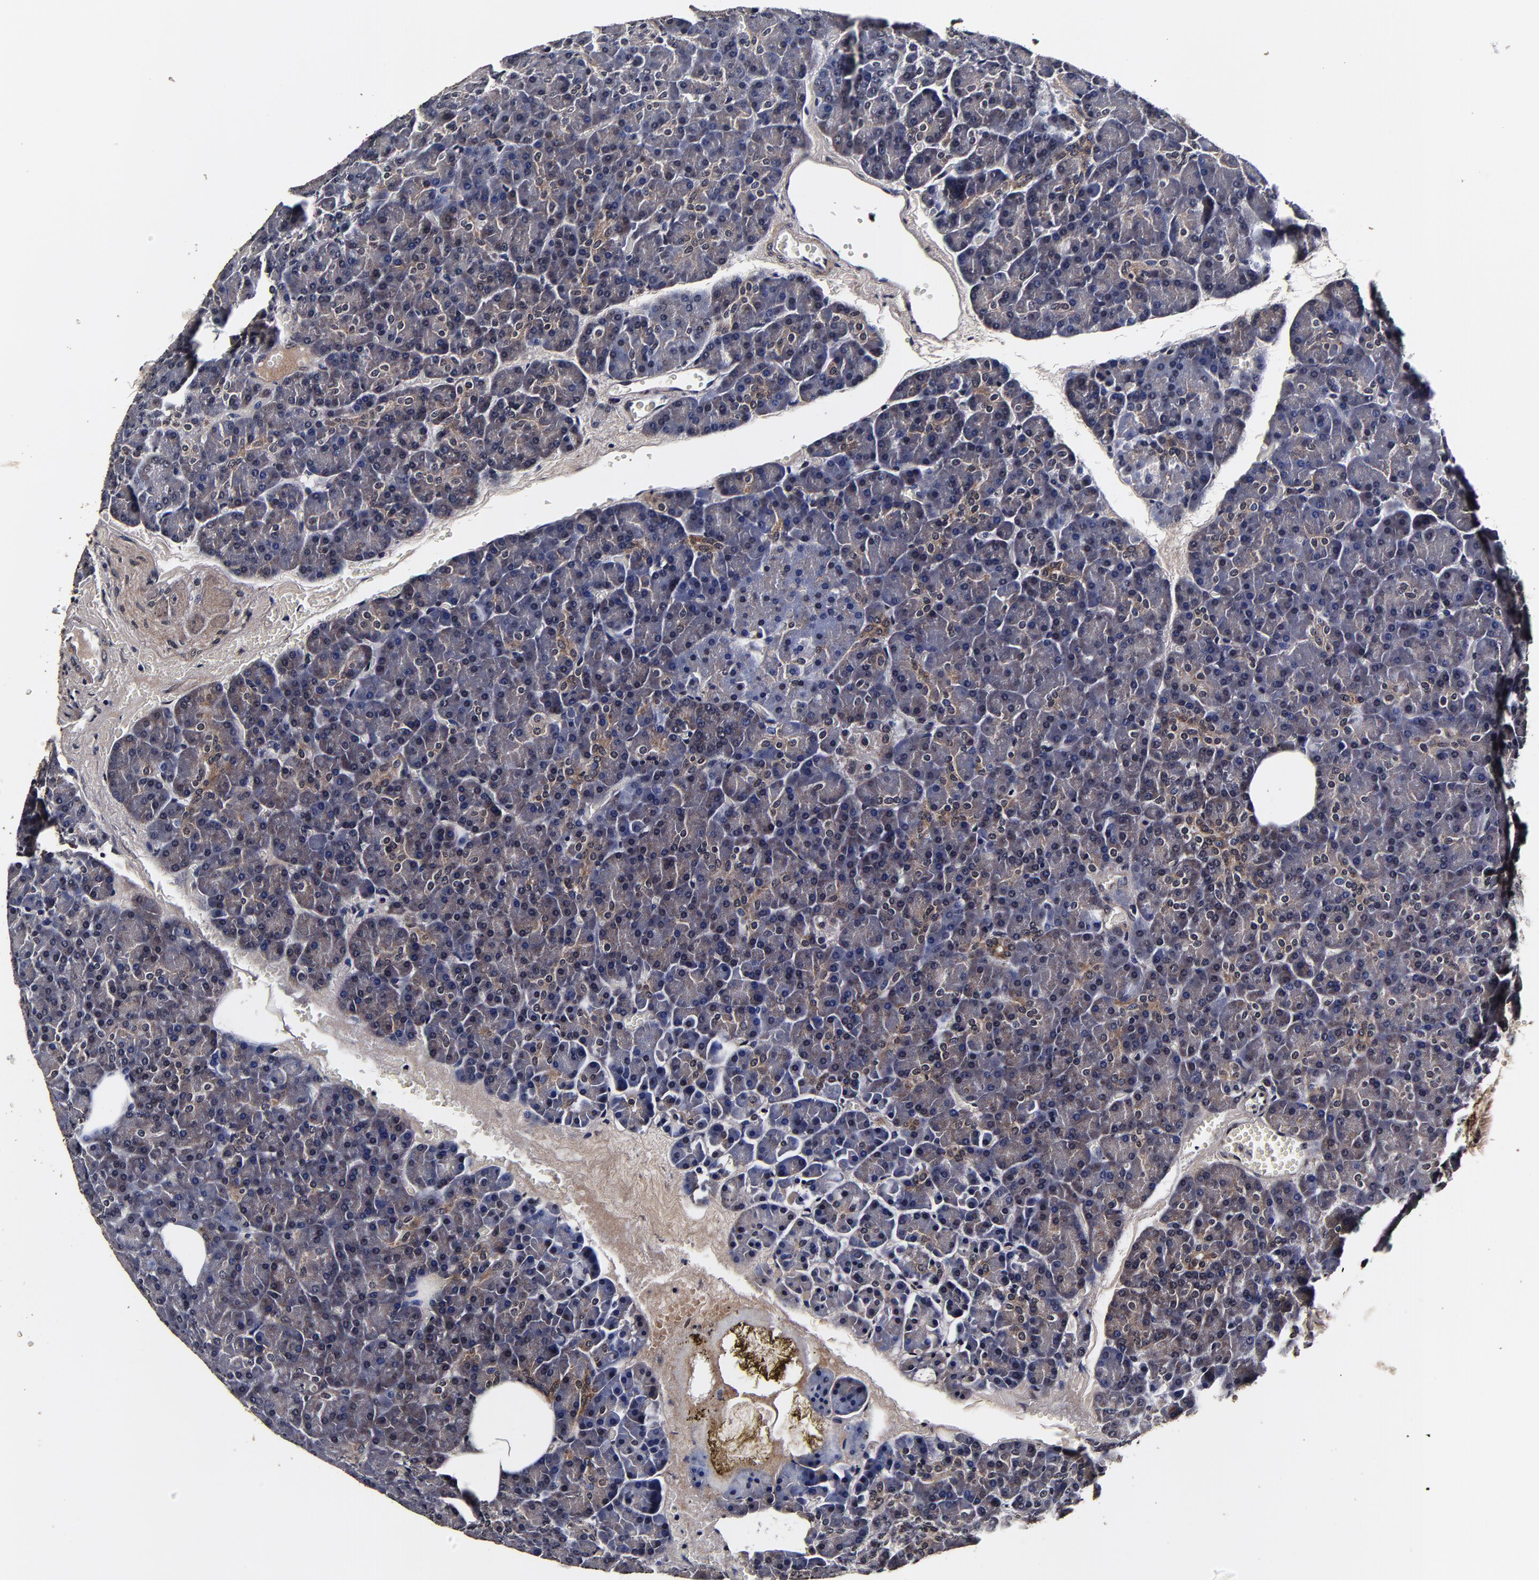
{"staining": {"intensity": "moderate", "quantity": "<25%", "location": "cytoplasmic/membranous"}, "tissue": "pancreas", "cell_type": "Exocrine glandular cells", "image_type": "normal", "snomed": [{"axis": "morphology", "description": "Normal tissue, NOS"}, {"axis": "topography", "description": "Pancreas"}], "caption": "Pancreas stained with DAB immunohistochemistry (IHC) demonstrates low levels of moderate cytoplasmic/membranous expression in about <25% of exocrine glandular cells.", "gene": "MMP15", "patient": {"sex": "female", "age": 35}}